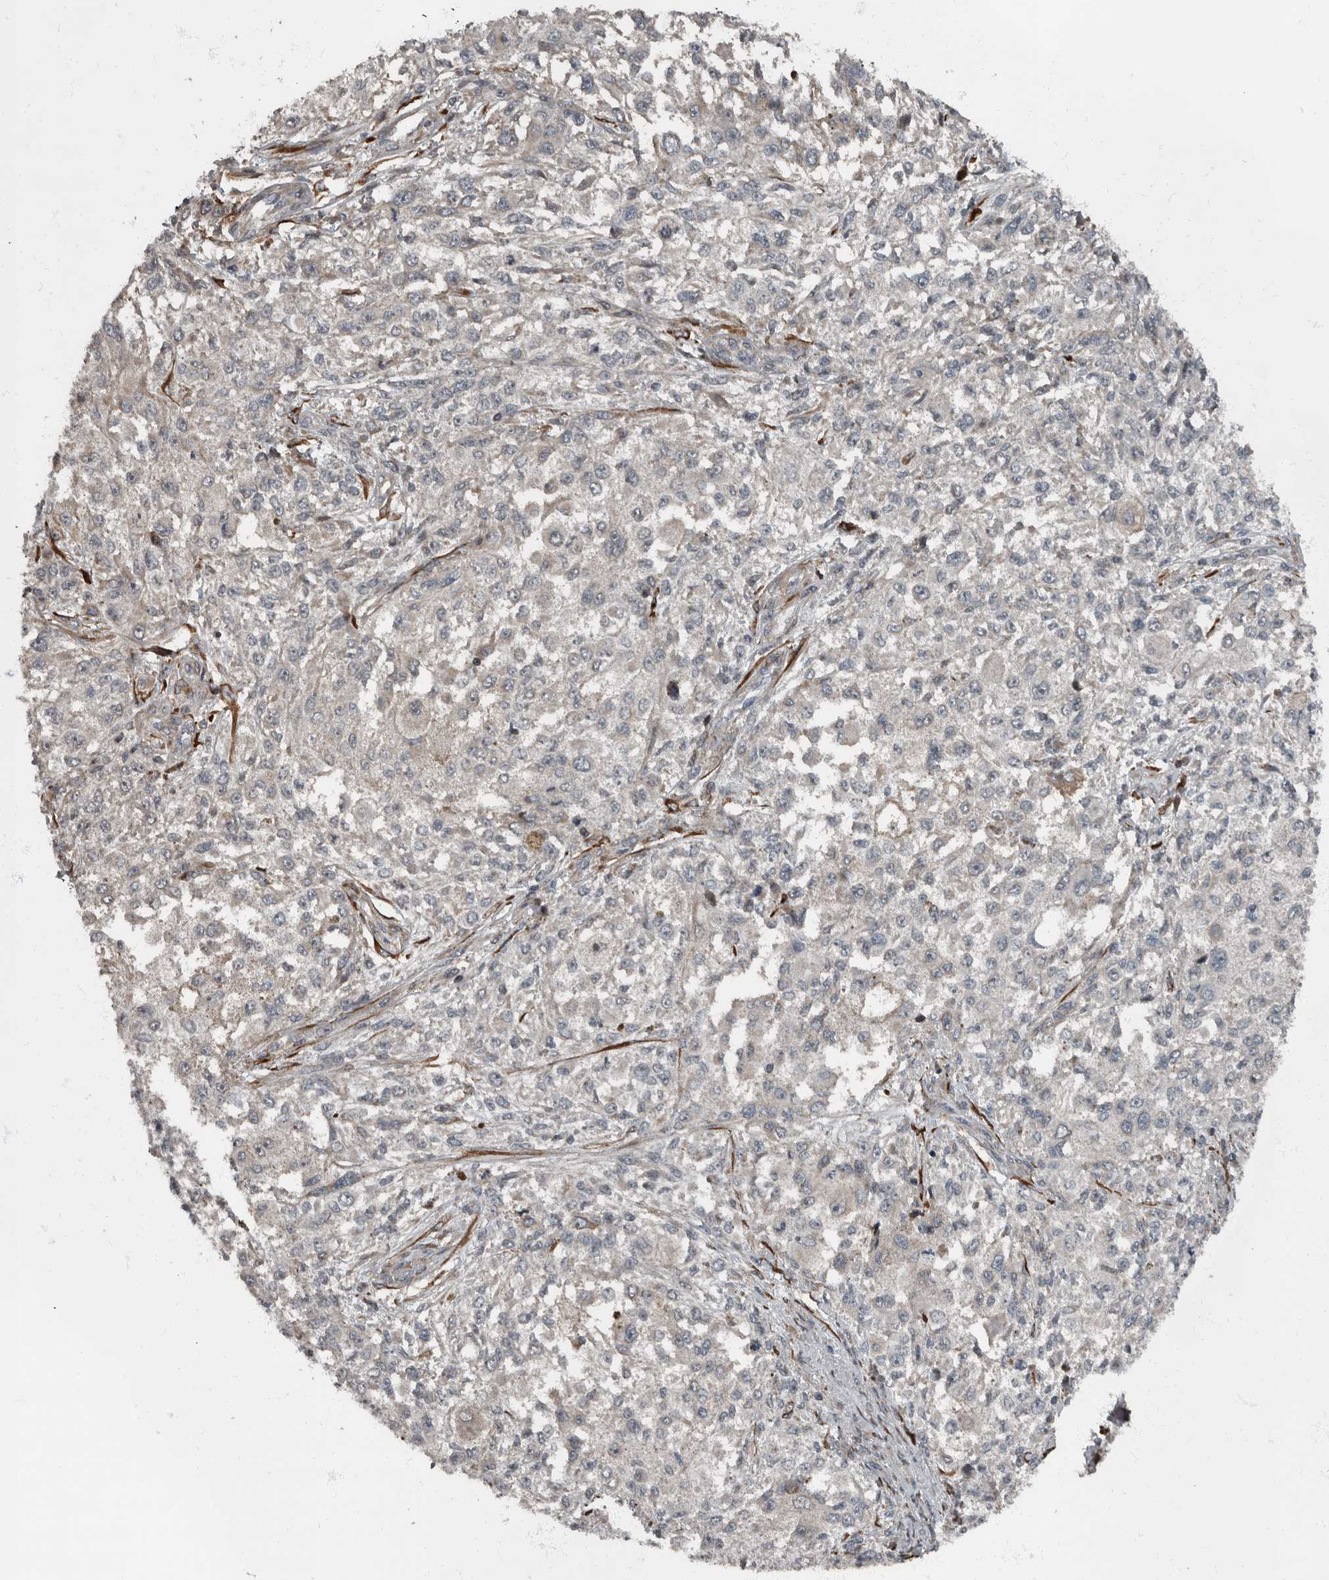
{"staining": {"intensity": "negative", "quantity": "none", "location": "none"}, "tissue": "melanoma", "cell_type": "Tumor cells", "image_type": "cancer", "snomed": [{"axis": "morphology", "description": "Necrosis, NOS"}, {"axis": "morphology", "description": "Malignant melanoma, NOS"}, {"axis": "topography", "description": "Skin"}], "caption": "Immunohistochemistry photomicrograph of human malignant melanoma stained for a protein (brown), which demonstrates no expression in tumor cells.", "gene": "RABGGTB", "patient": {"sex": "female", "age": 87}}